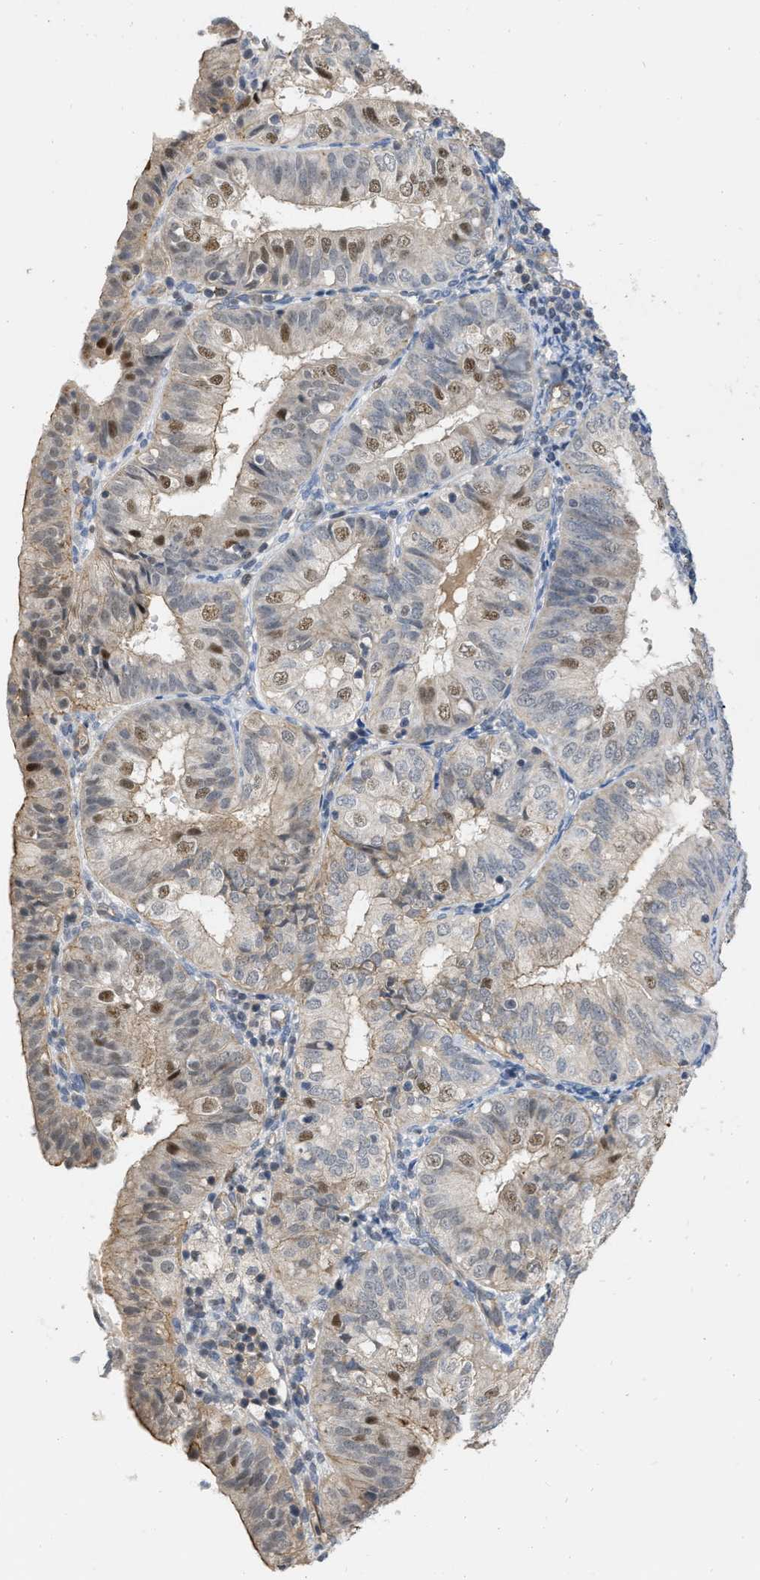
{"staining": {"intensity": "moderate", "quantity": "<25%", "location": "nuclear"}, "tissue": "endometrial cancer", "cell_type": "Tumor cells", "image_type": "cancer", "snomed": [{"axis": "morphology", "description": "Adenocarcinoma, NOS"}, {"axis": "topography", "description": "Endometrium"}], "caption": "Protein staining of endometrial cancer (adenocarcinoma) tissue displays moderate nuclear positivity in approximately <25% of tumor cells. The staining was performed using DAB (3,3'-diaminobenzidine), with brown indicating positive protein expression. Nuclei are stained blue with hematoxylin.", "gene": "NAPEPLD", "patient": {"sex": "female", "age": 58}}